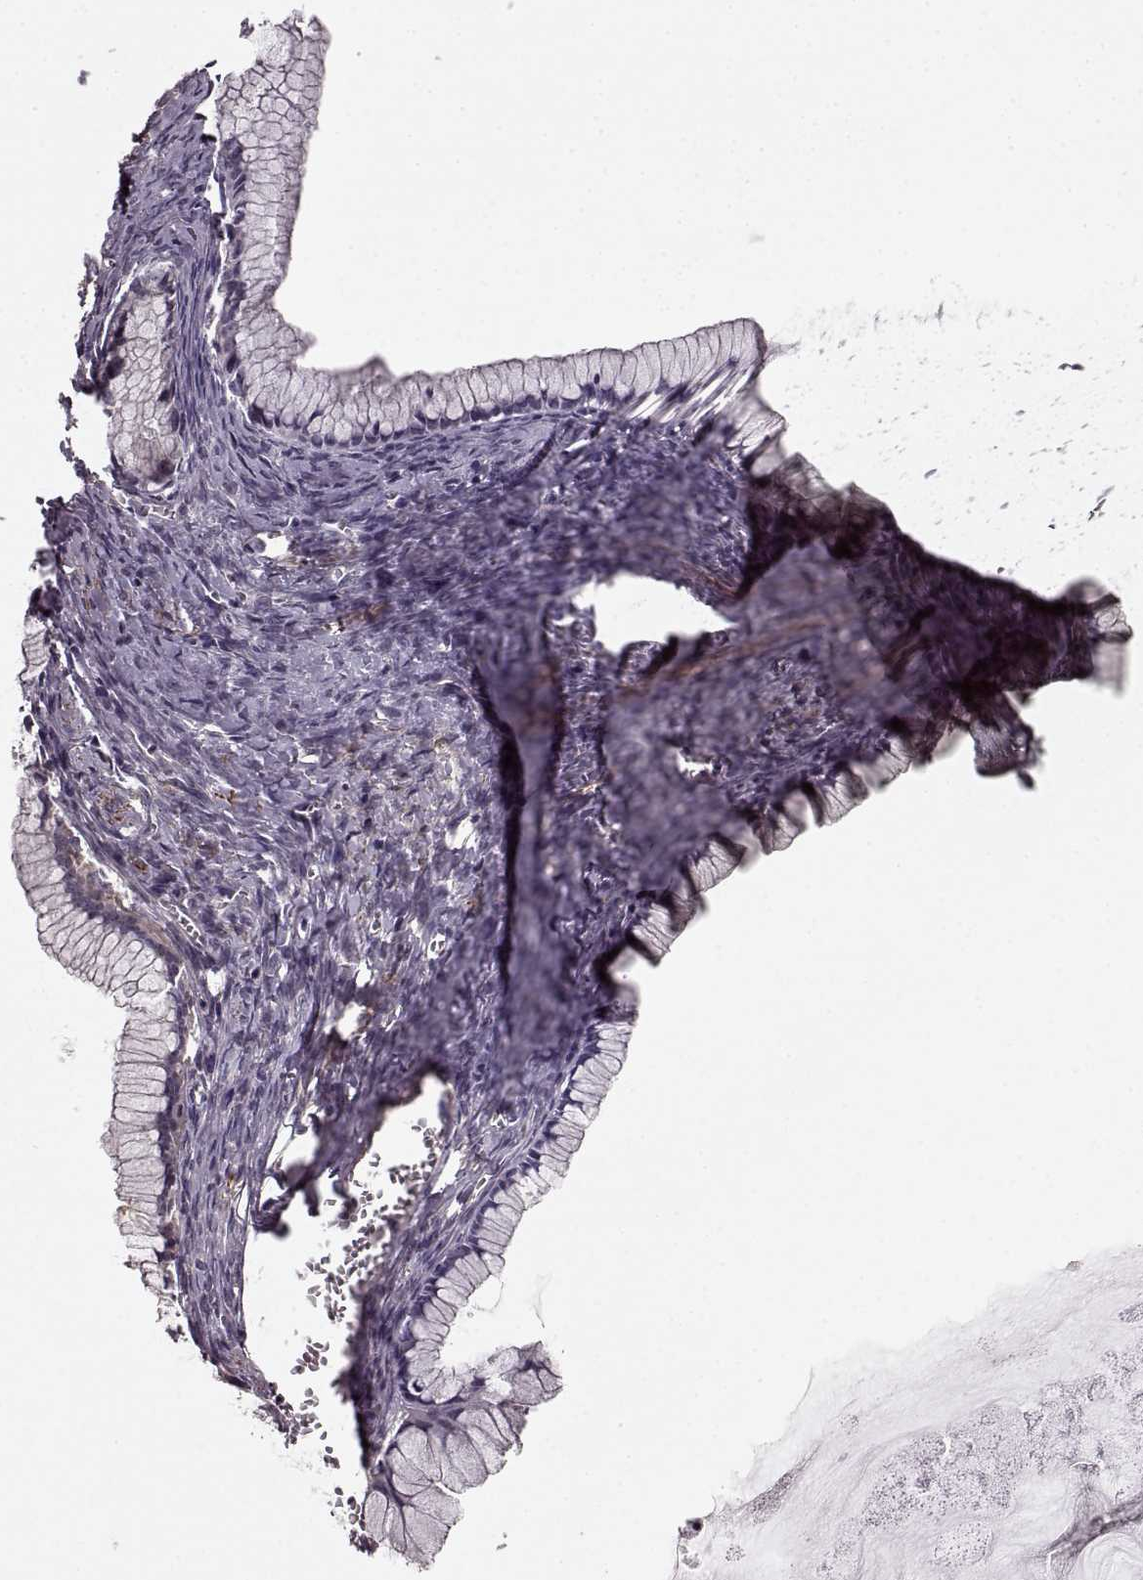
{"staining": {"intensity": "negative", "quantity": "none", "location": "none"}, "tissue": "ovarian cancer", "cell_type": "Tumor cells", "image_type": "cancer", "snomed": [{"axis": "morphology", "description": "Cystadenocarcinoma, mucinous, NOS"}, {"axis": "topography", "description": "Ovary"}], "caption": "IHC of human mucinous cystadenocarcinoma (ovarian) demonstrates no positivity in tumor cells.", "gene": "SLAIN2", "patient": {"sex": "female", "age": 41}}